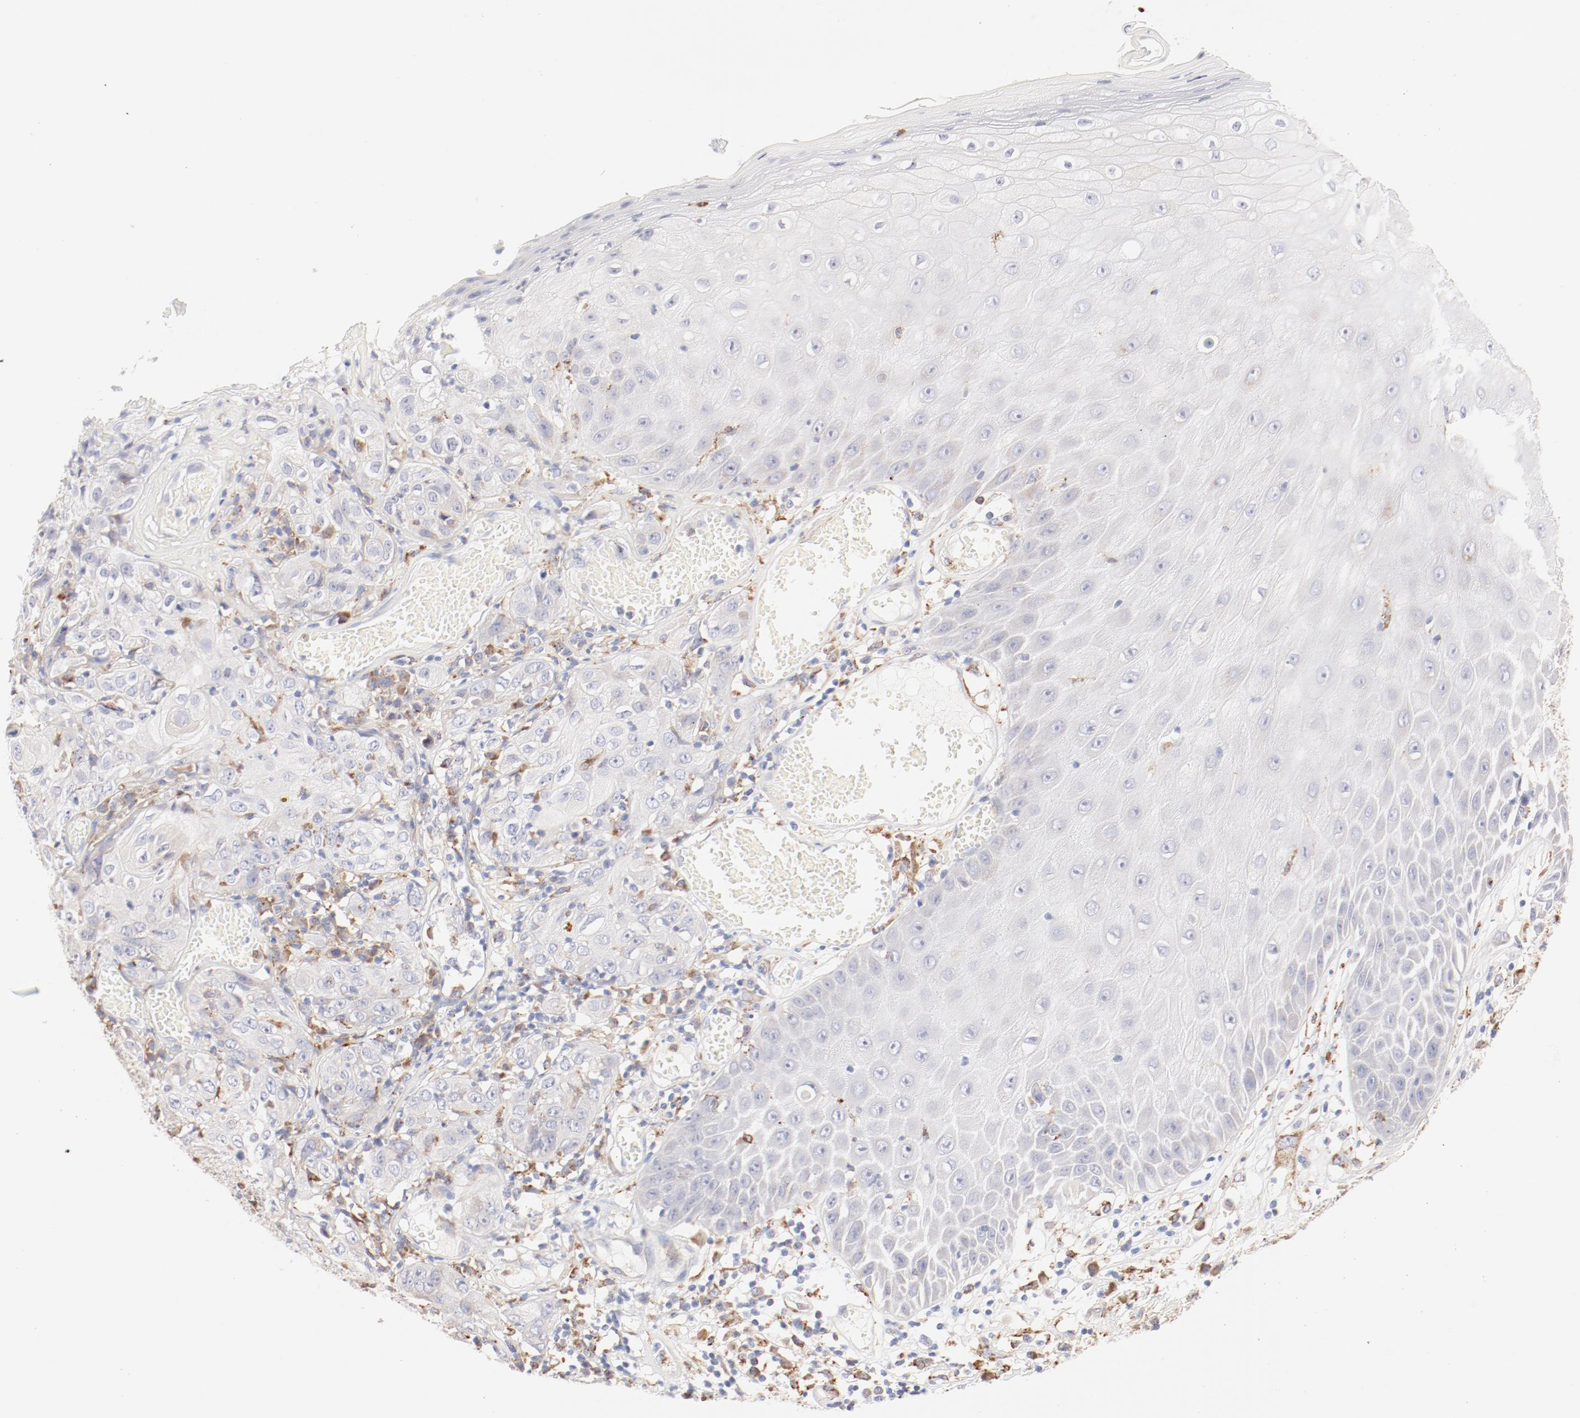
{"staining": {"intensity": "negative", "quantity": "none", "location": "none"}, "tissue": "skin cancer", "cell_type": "Tumor cells", "image_type": "cancer", "snomed": [{"axis": "morphology", "description": "Squamous cell carcinoma, NOS"}, {"axis": "topography", "description": "Skin"}], "caption": "IHC of skin squamous cell carcinoma shows no staining in tumor cells.", "gene": "CTSH", "patient": {"sex": "male", "age": 65}}